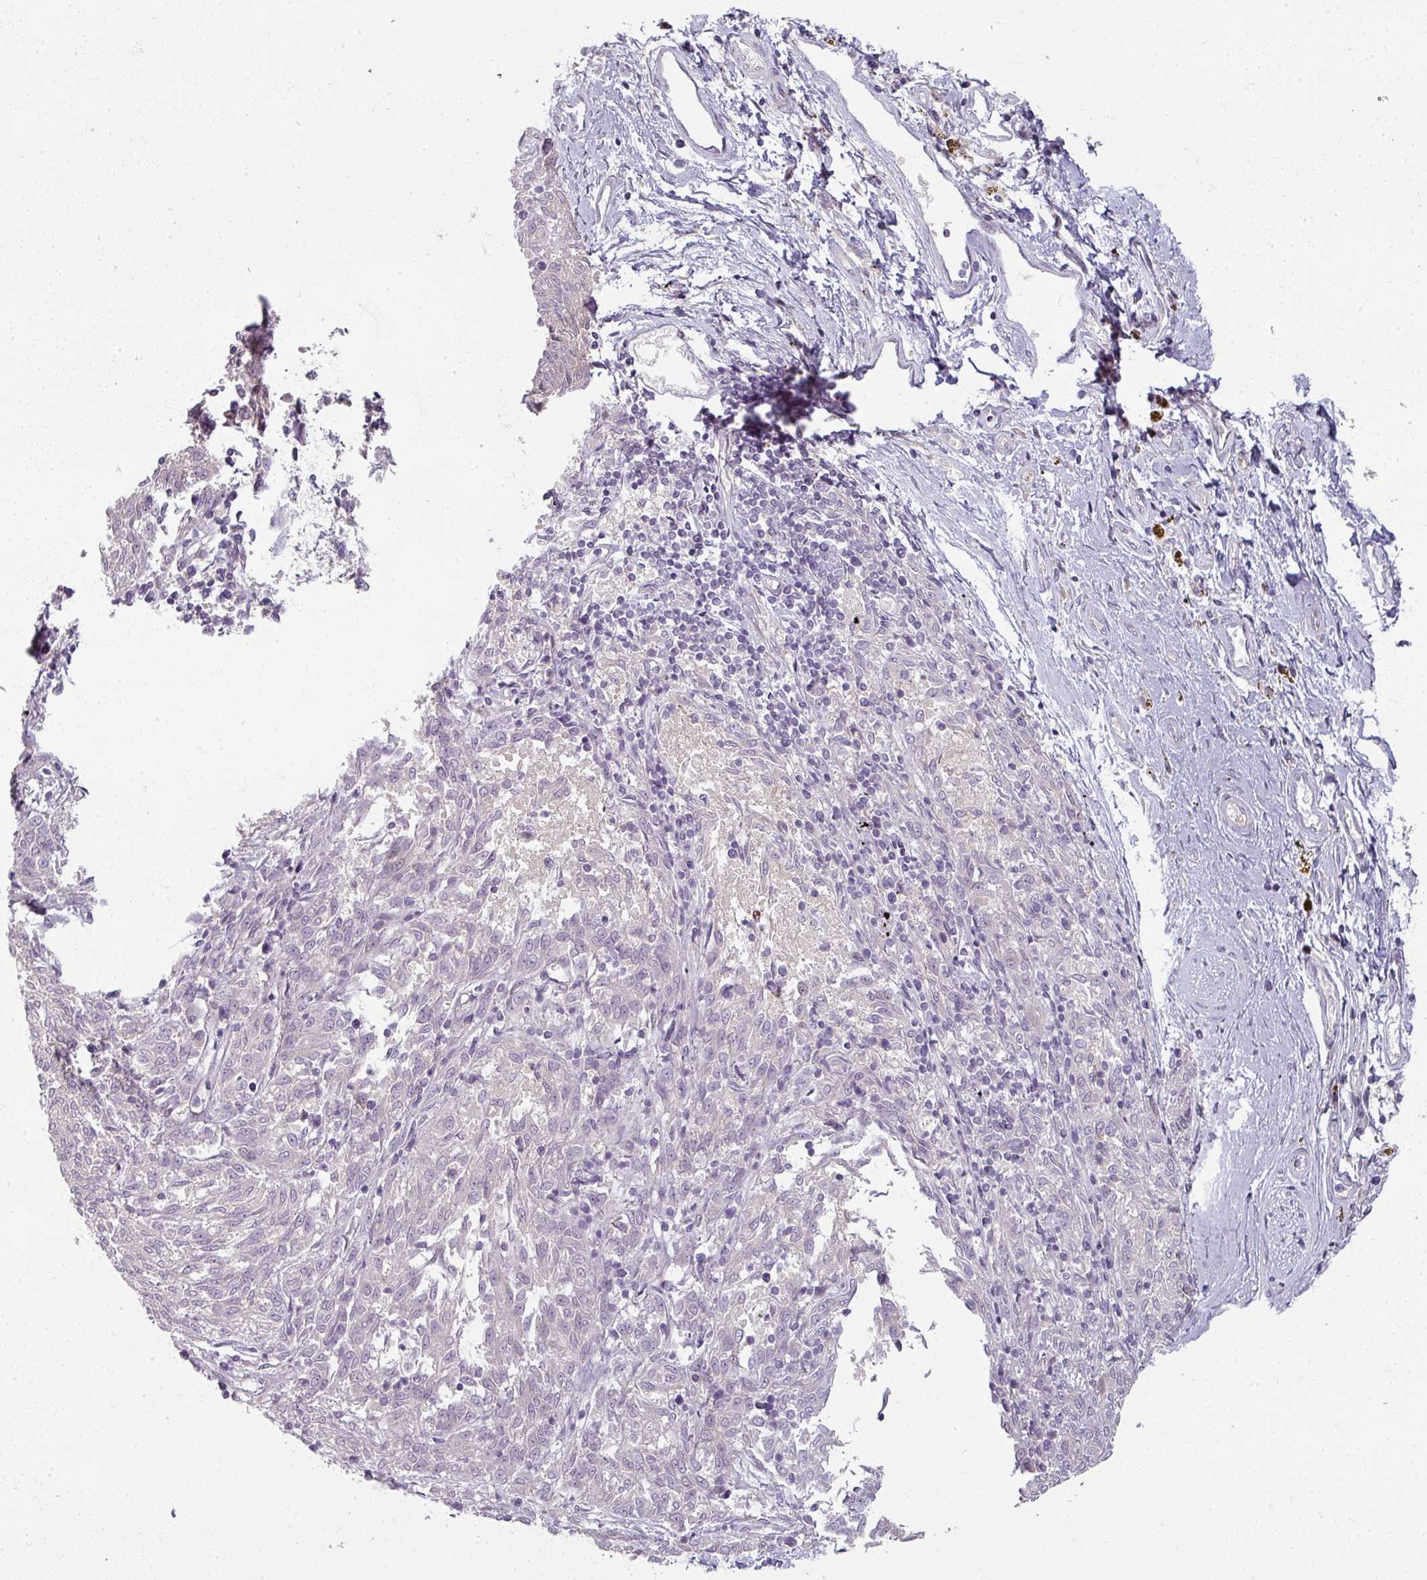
{"staining": {"intensity": "negative", "quantity": "none", "location": "none"}, "tissue": "melanoma", "cell_type": "Tumor cells", "image_type": "cancer", "snomed": [{"axis": "morphology", "description": "Malignant melanoma, NOS"}, {"axis": "topography", "description": "Skin"}], "caption": "Micrograph shows no protein expression in tumor cells of melanoma tissue.", "gene": "MYMK", "patient": {"sex": "female", "age": 72}}